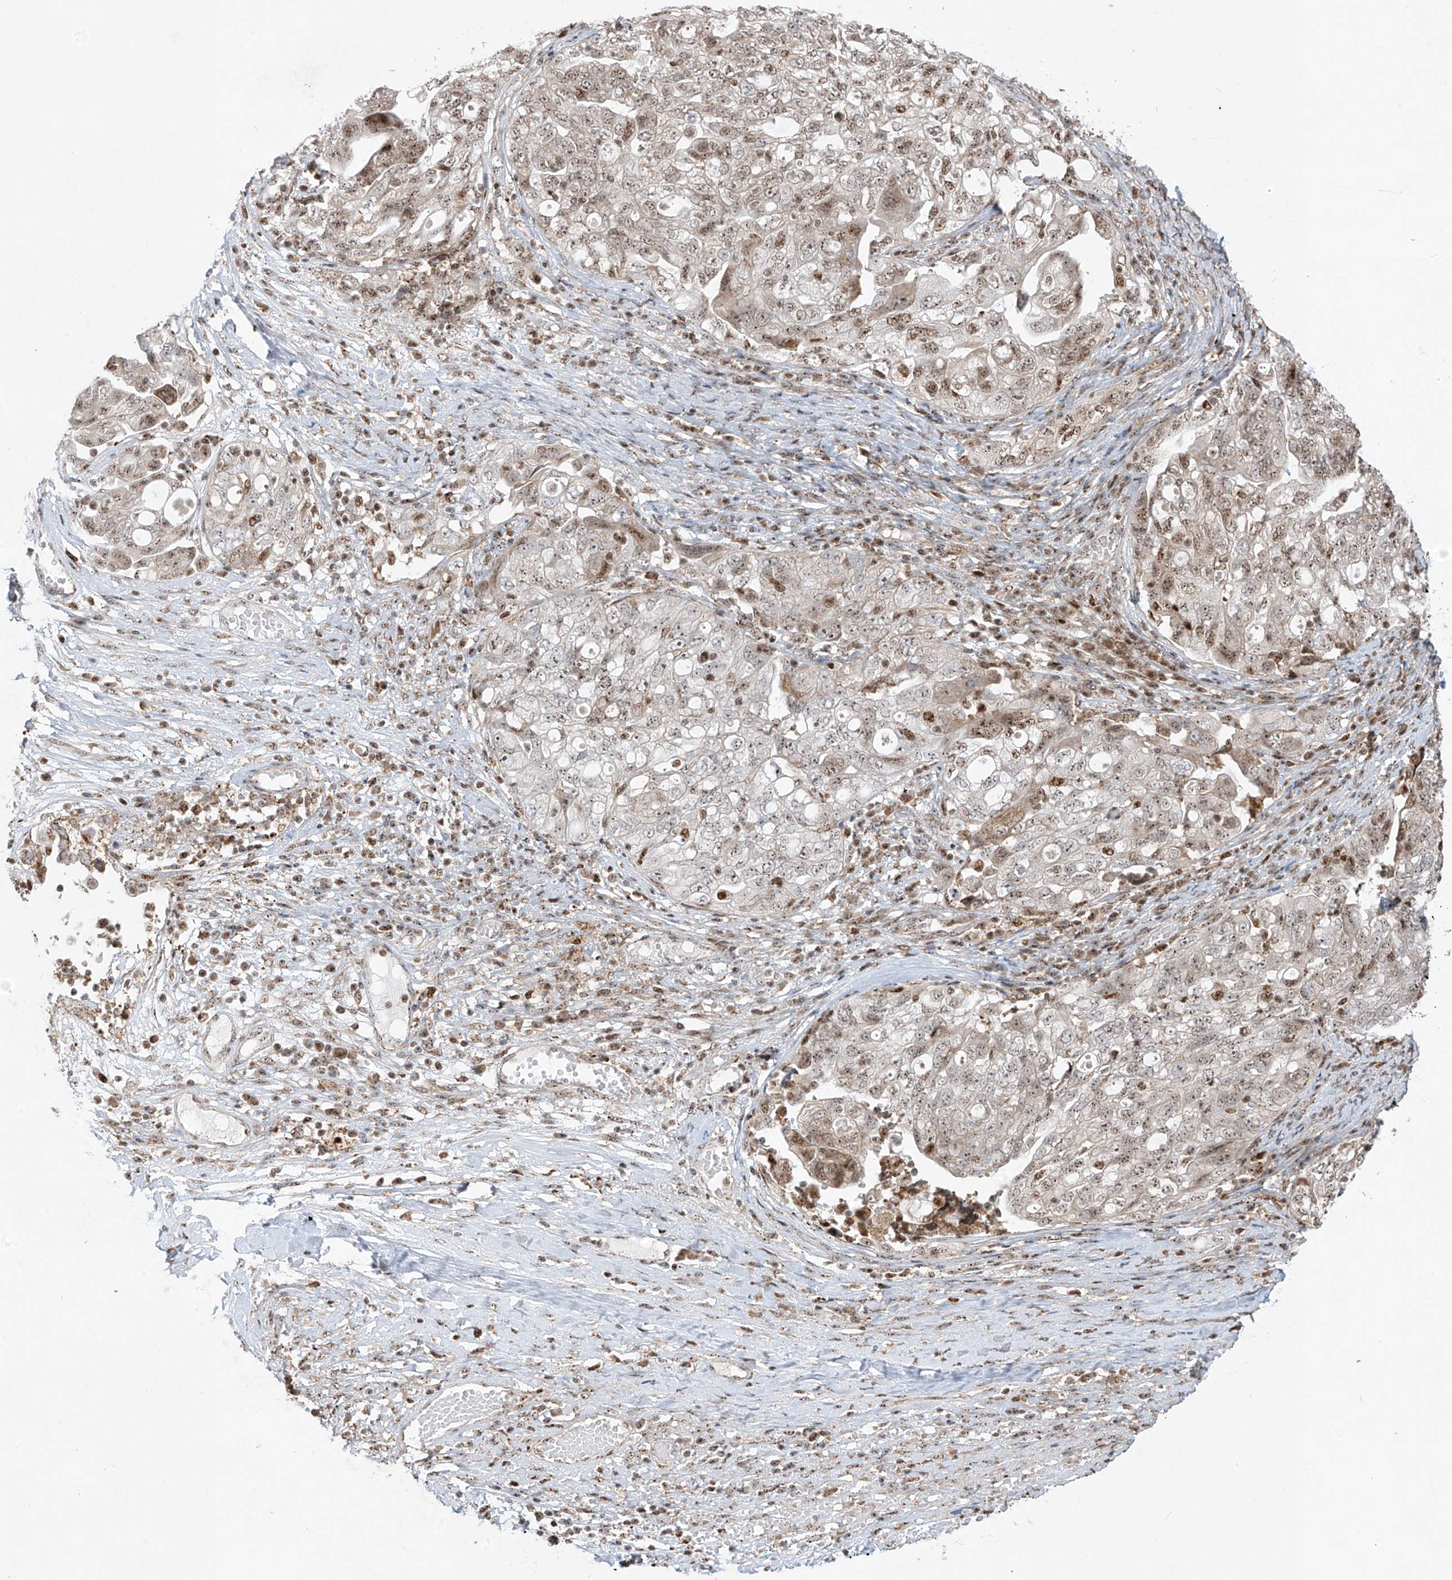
{"staining": {"intensity": "weak", "quantity": ">75%", "location": "nuclear"}, "tissue": "ovarian cancer", "cell_type": "Tumor cells", "image_type": "cancer", "snomed": [{"axis": "morphology", "description": "Carcinoma, NOS"}, {"axis": "morphology", "description": "Cystadenocarcinoma, serous, NOS"}, {"axis": "topography", "description": "Ovary"}], "caption": "Protein staining exhibits weak nuclear expression in about >75% of tumor cells in serous cystadenocarcinoma (ovarian).", "gene": "ZBTB8A", "patient": {"sex": "female", "age": 69}}